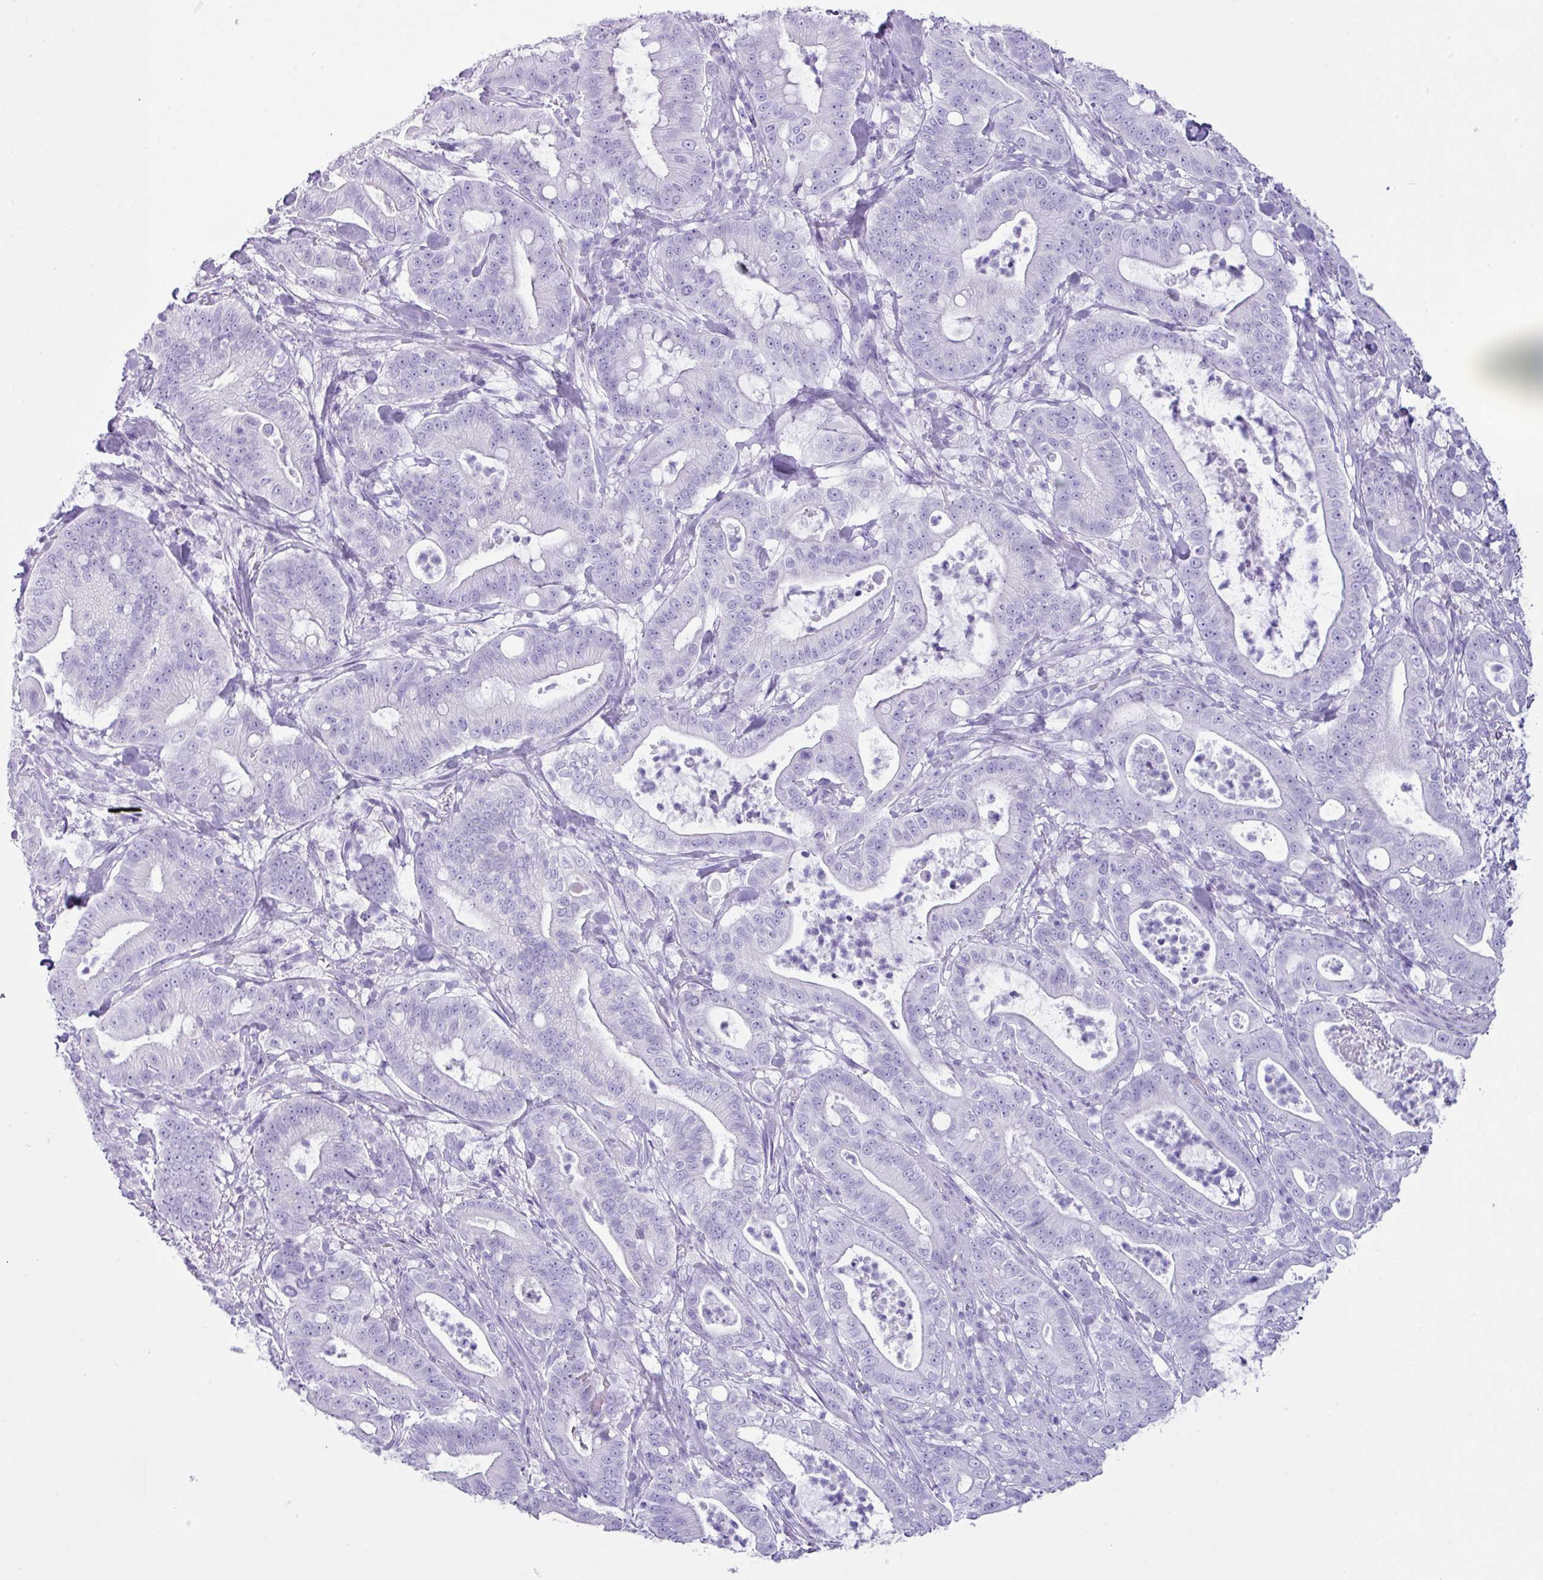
{"staining": {"intensity": "negative", "quantity": "none", "location": "none"}, "tissue": "pancreatic cancer", "cell_type": "Tumor cells", "image_type": "cancer", "snomed": [{"axis": "morphology", "description": "Adenocarcinoma, NOS"}, {"axis": "topography", "description": "Pancreas"}], "caption": "Immunohistochemical staining of adenocarcinoma (pancreatic) exhibits no significant staining in tumor cells.", "gene": "NCCRP1", "patient": {"sex": "male", "age": 71}}